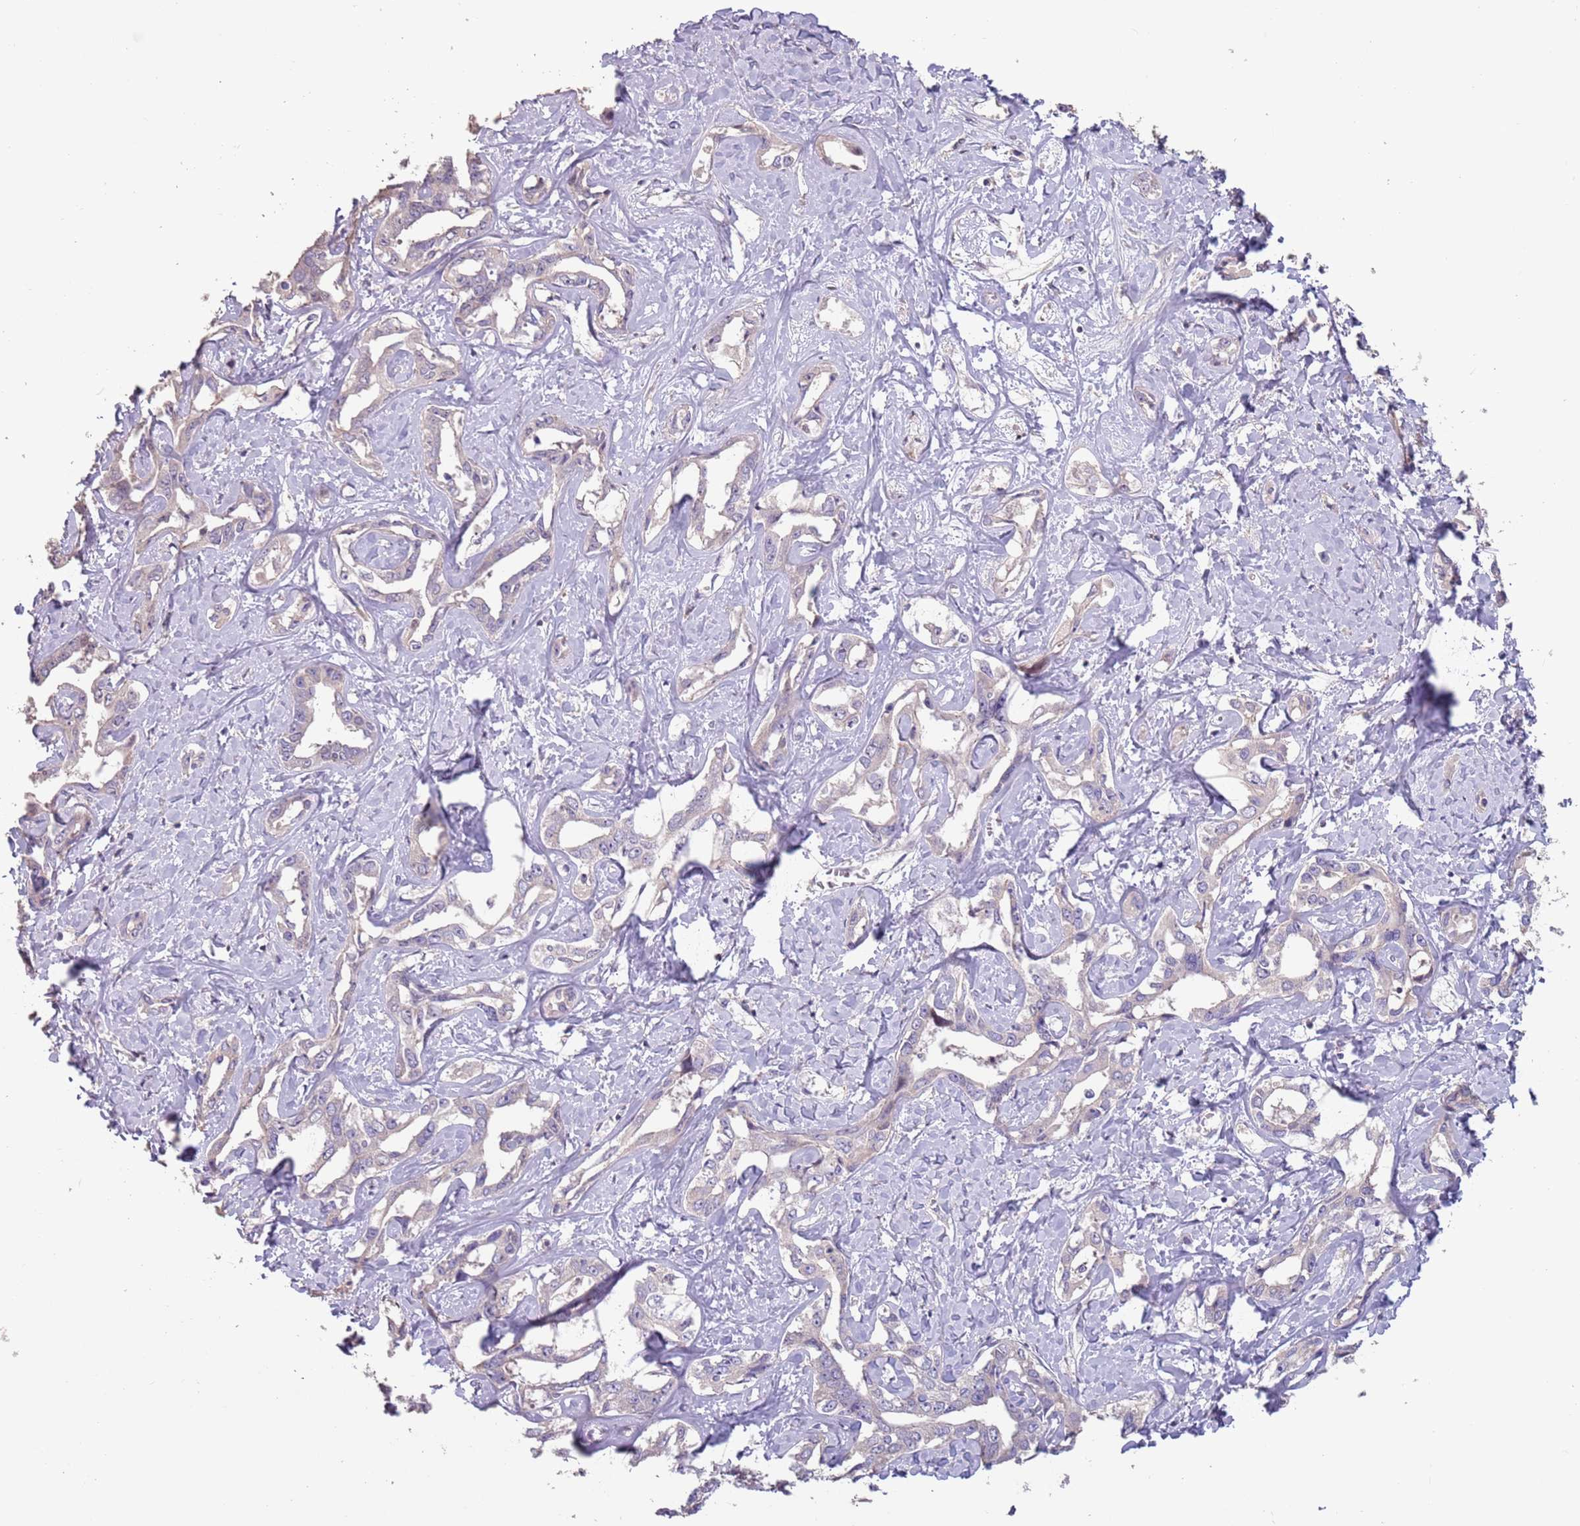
{"staining": {"intensity": "negative", "quantity": "none", "location": "none"}, "tissue": "liver cancer", "cell_type": "Tumor cells", "image_type": "cancer", "snomed": [{"axis": "morphology", "description": "Cholangiocarcinoma"}, {"axis": "topography", "description": "Liver"}], "caption": "Tumor cells show no significant staining in cholangiocarcinoma (liver).", "gene": "MBD3L1", "patient": {"sex": "male", "age": 59}}